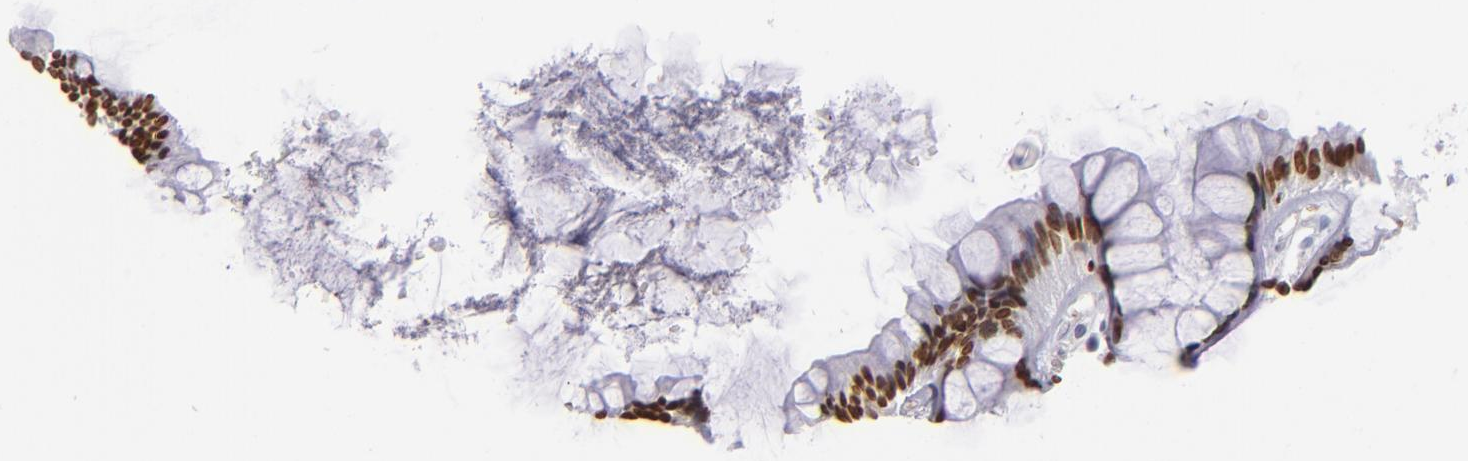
{"staining": {"intensity": "strong", "quantity": ">75%", "location": "nuclear"}, "tissue": "rectum", "cell_type": "Glandular cells", "image_type": "normal", "snomed": [{"axis": "morphology", "description": "Normal tissue, NOS"}, {"axis": "topography", "description": "Rectum"}], "caption": "Immunohistochemistry of normal human rectum demonstrates high levels of strong nuclear staining in approximately >75% of glandular cells.", "gene": "CDKL5", "patient": {"sex": "female", "age": 66}}